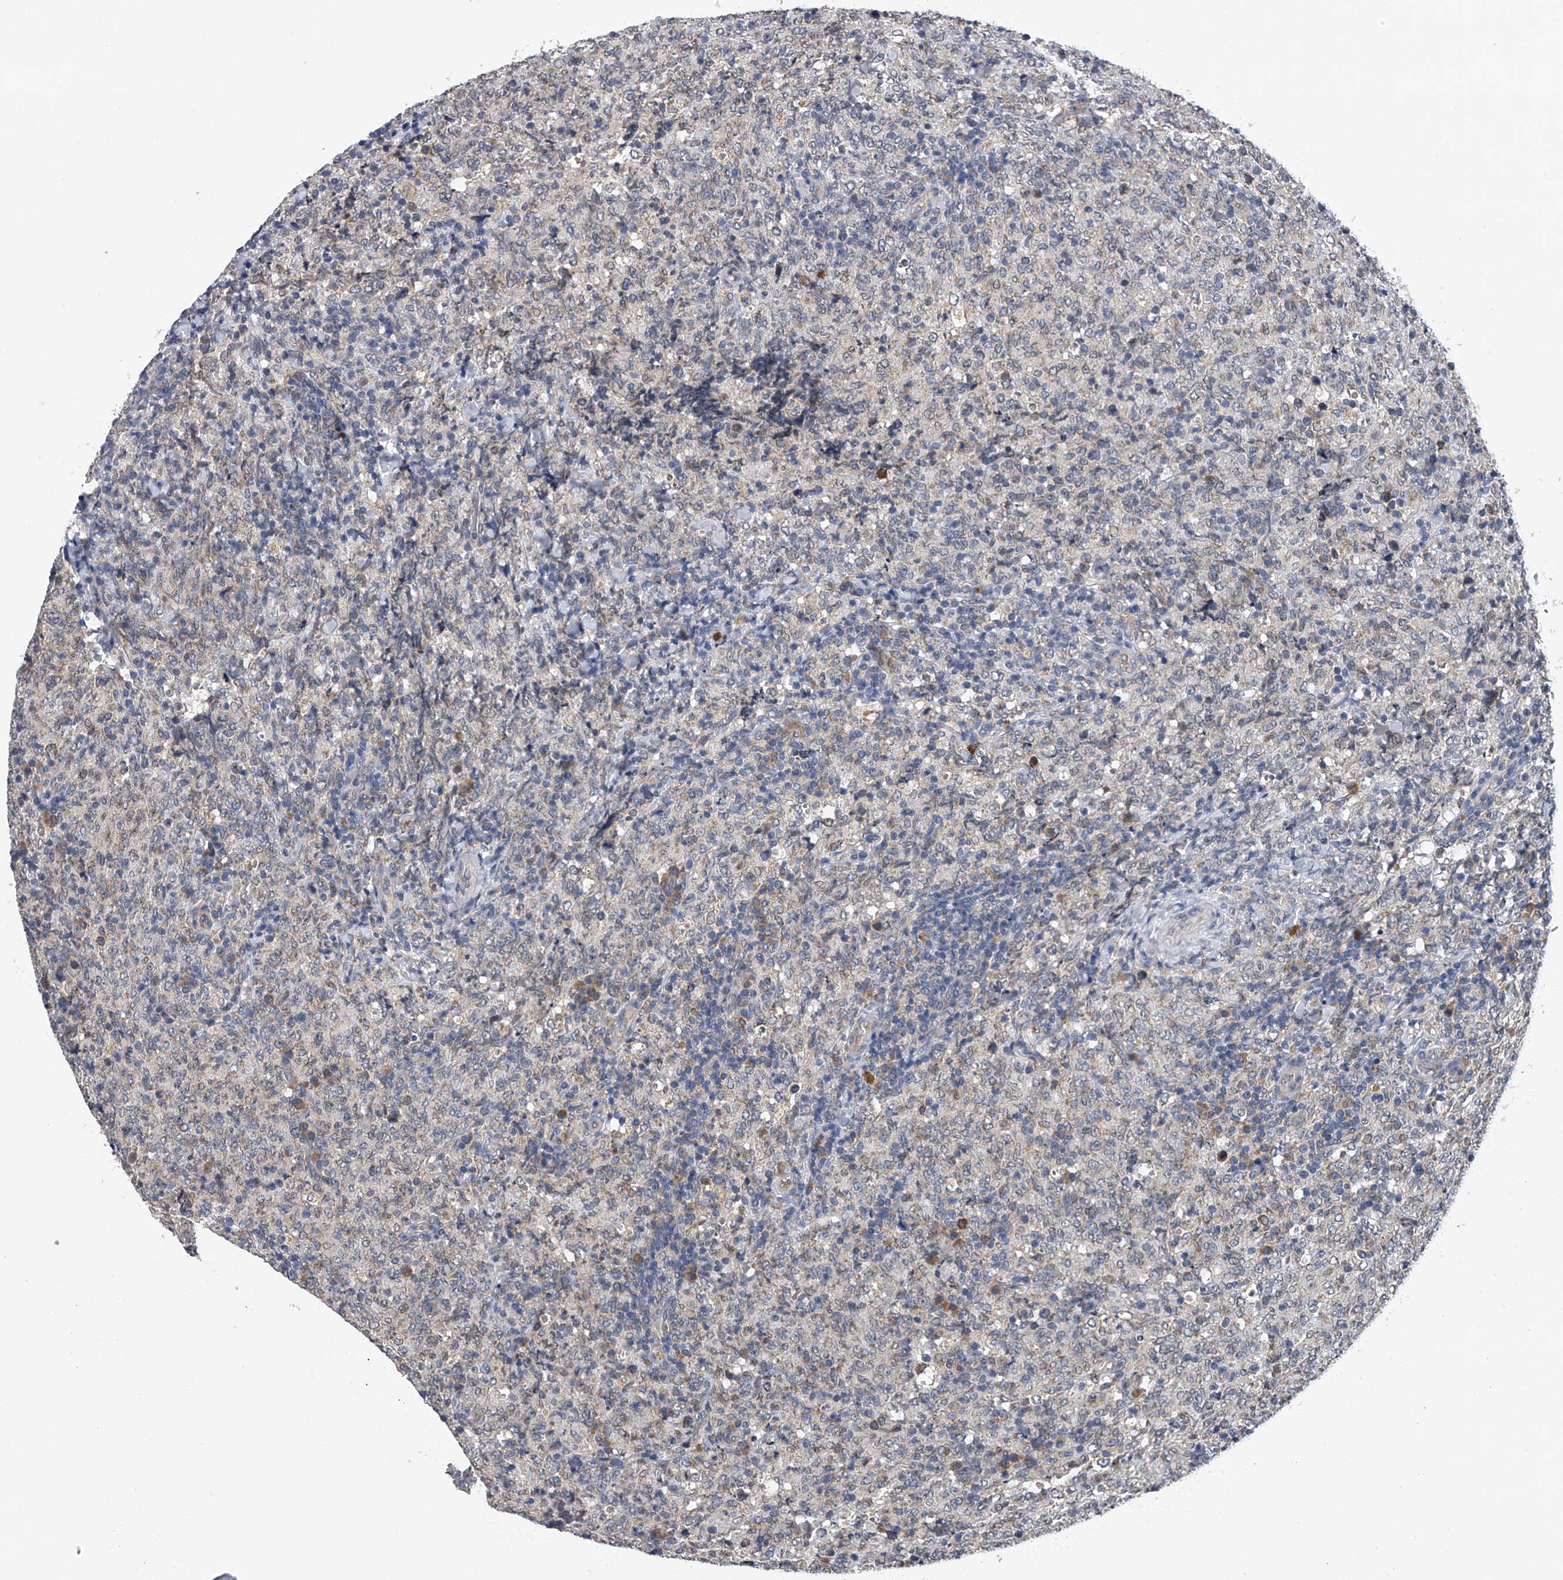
{"staining": {"intensity": "weak", "quantity": "<25%", "location": "cytoplasmic/membranous"}, "tissue": "lymphoma", "cell_type": "Tumor cells", "image_type": "cancer", "snomed": [{"axis": "morphology", "description": "Malignant lymphoma, non-Hodgkin's type, High grade"}, {"axis": "topography", "description": "Tonsil"}], "caption": "This micrograph is of lymphoma stained with IHC to label a protein in brown with the nuclei are counter-stained blue. There is no expression in tumor cells.", "gene": "RNF5", "patient": {"sex": "female", "age": 36}}